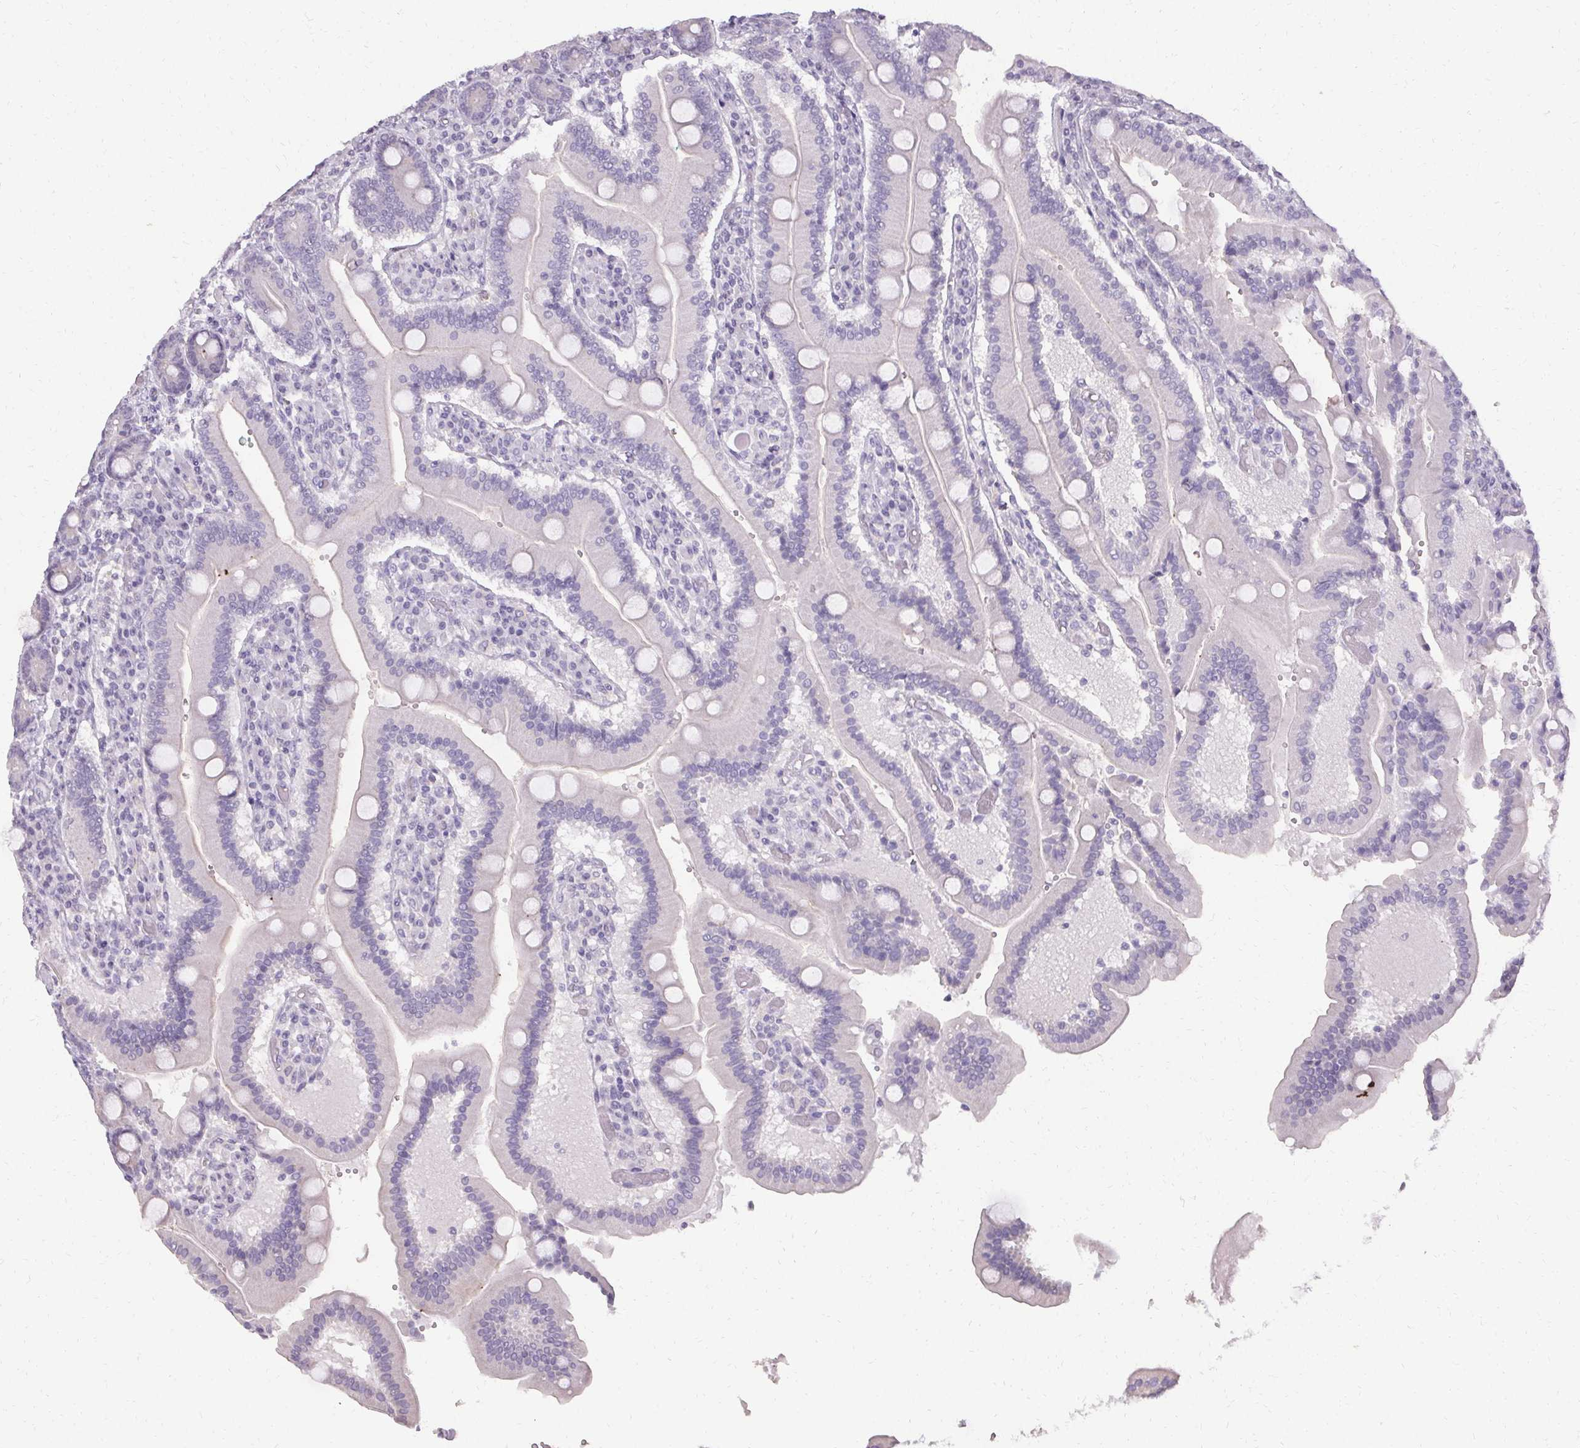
{"staining": {"intensity": "negative", "quantity": "none", "location": "none"}, "tissue": "duodenum", "cell_type": "Glandular cells", "image_type": "normal", "snomed": [{"axis": "morphology", "description": "Normal tissue, NOS"}, {"axis": "topography", "description": "Duodenum"}], "caption": "Protein analysis of normal duodenum exhibits no significant expression in glandular cells. (IHC, brightfield microscopy, high magnification).", "gene": "PMEL", "patient": {"sex": "female", "age": 62}}